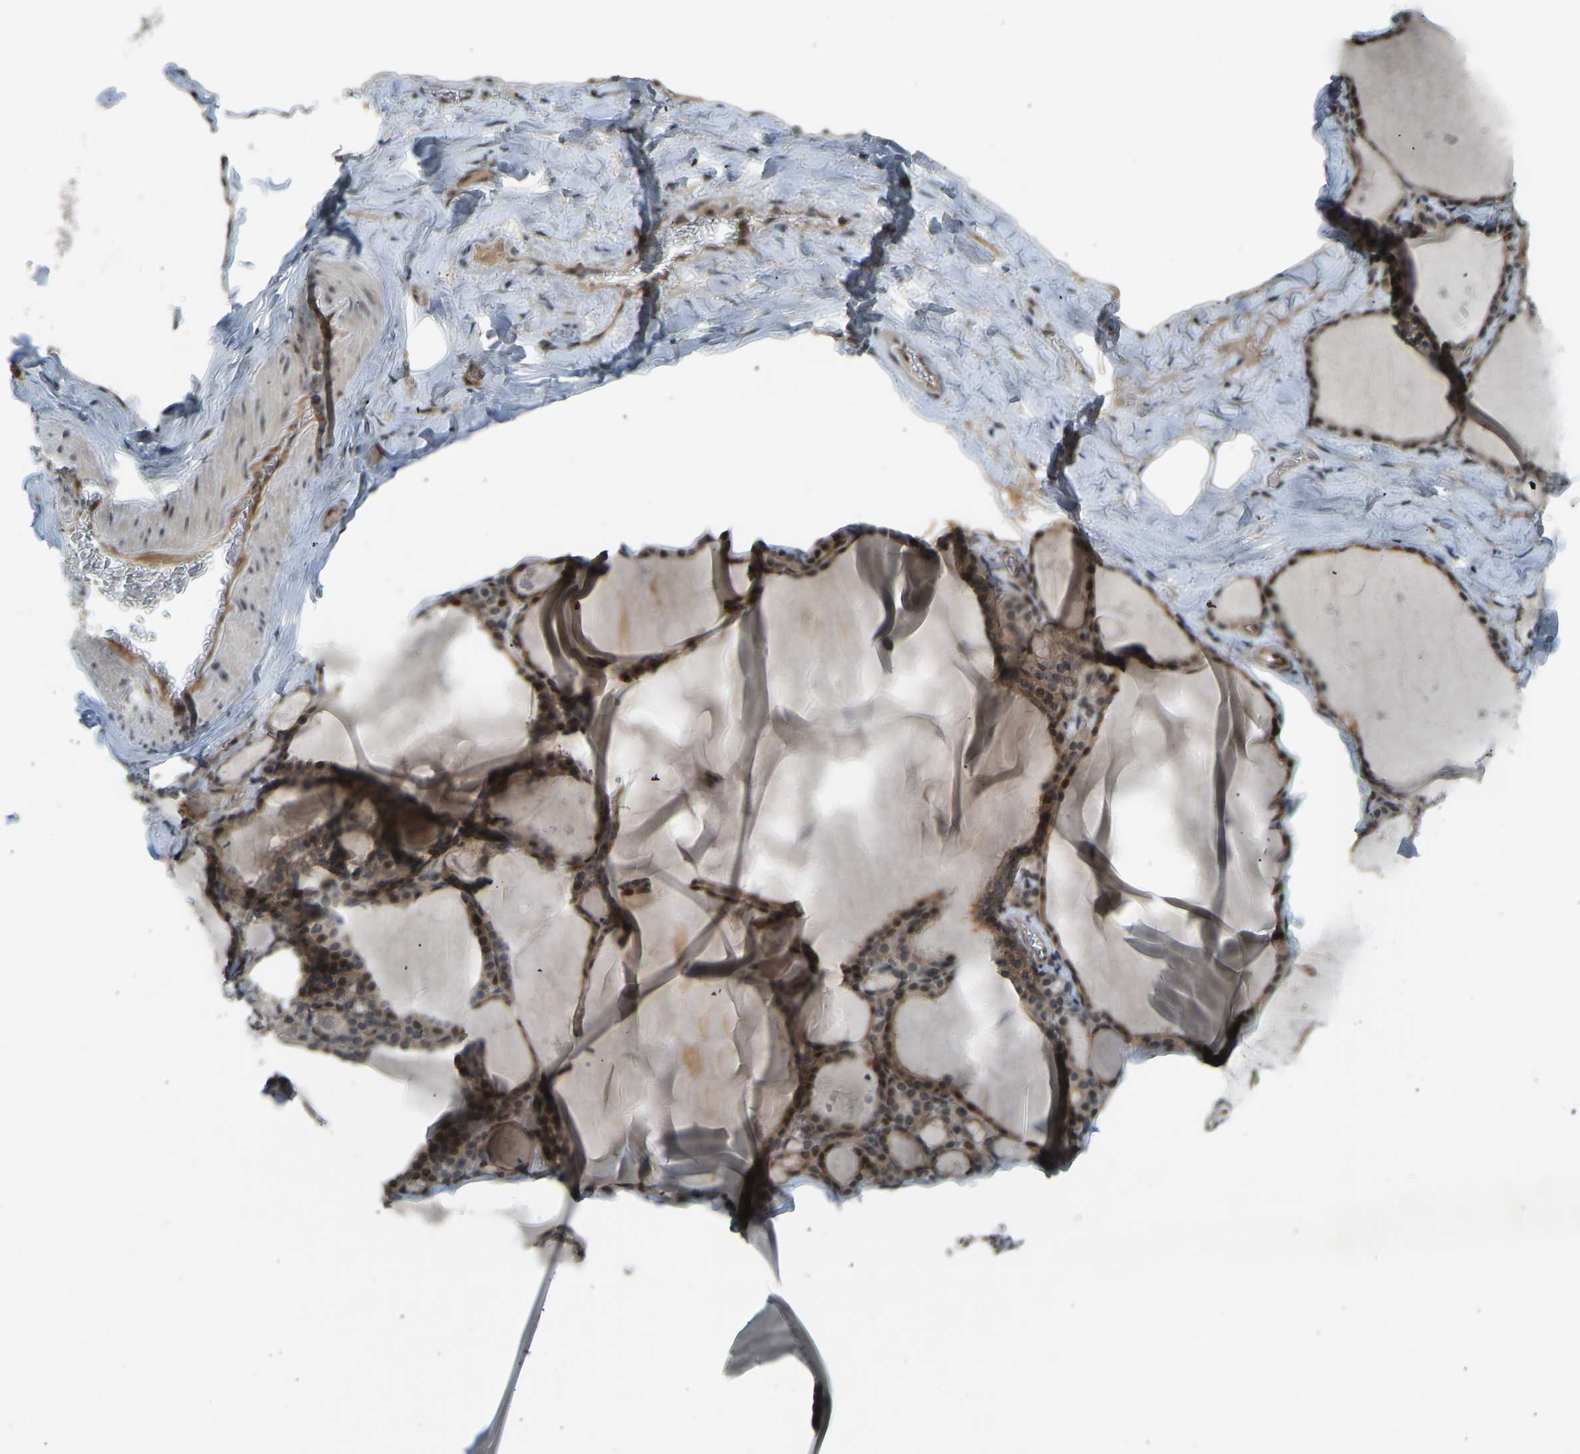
{"staining": {"intensity": "moderate", "quantity": ">75%", "location": "cytoplasmic/membranous,nuclear"}, "tissue": "thyroid gland", "cell_type": "Glandular cells", "image_type": "normal", "snomed": [{"axis": "morphology", "description": "Normal tissue, NOS"}, {"axis": "topography", "description": "Thyroid gland"}], "caption": "Moderate cytoplasmic/membranous,nuclear protein staining is present in about >75% of glandular cells in thyroid gland.", "gene": "SVOPL", "patient": {"sex": "male", "age": 56}}